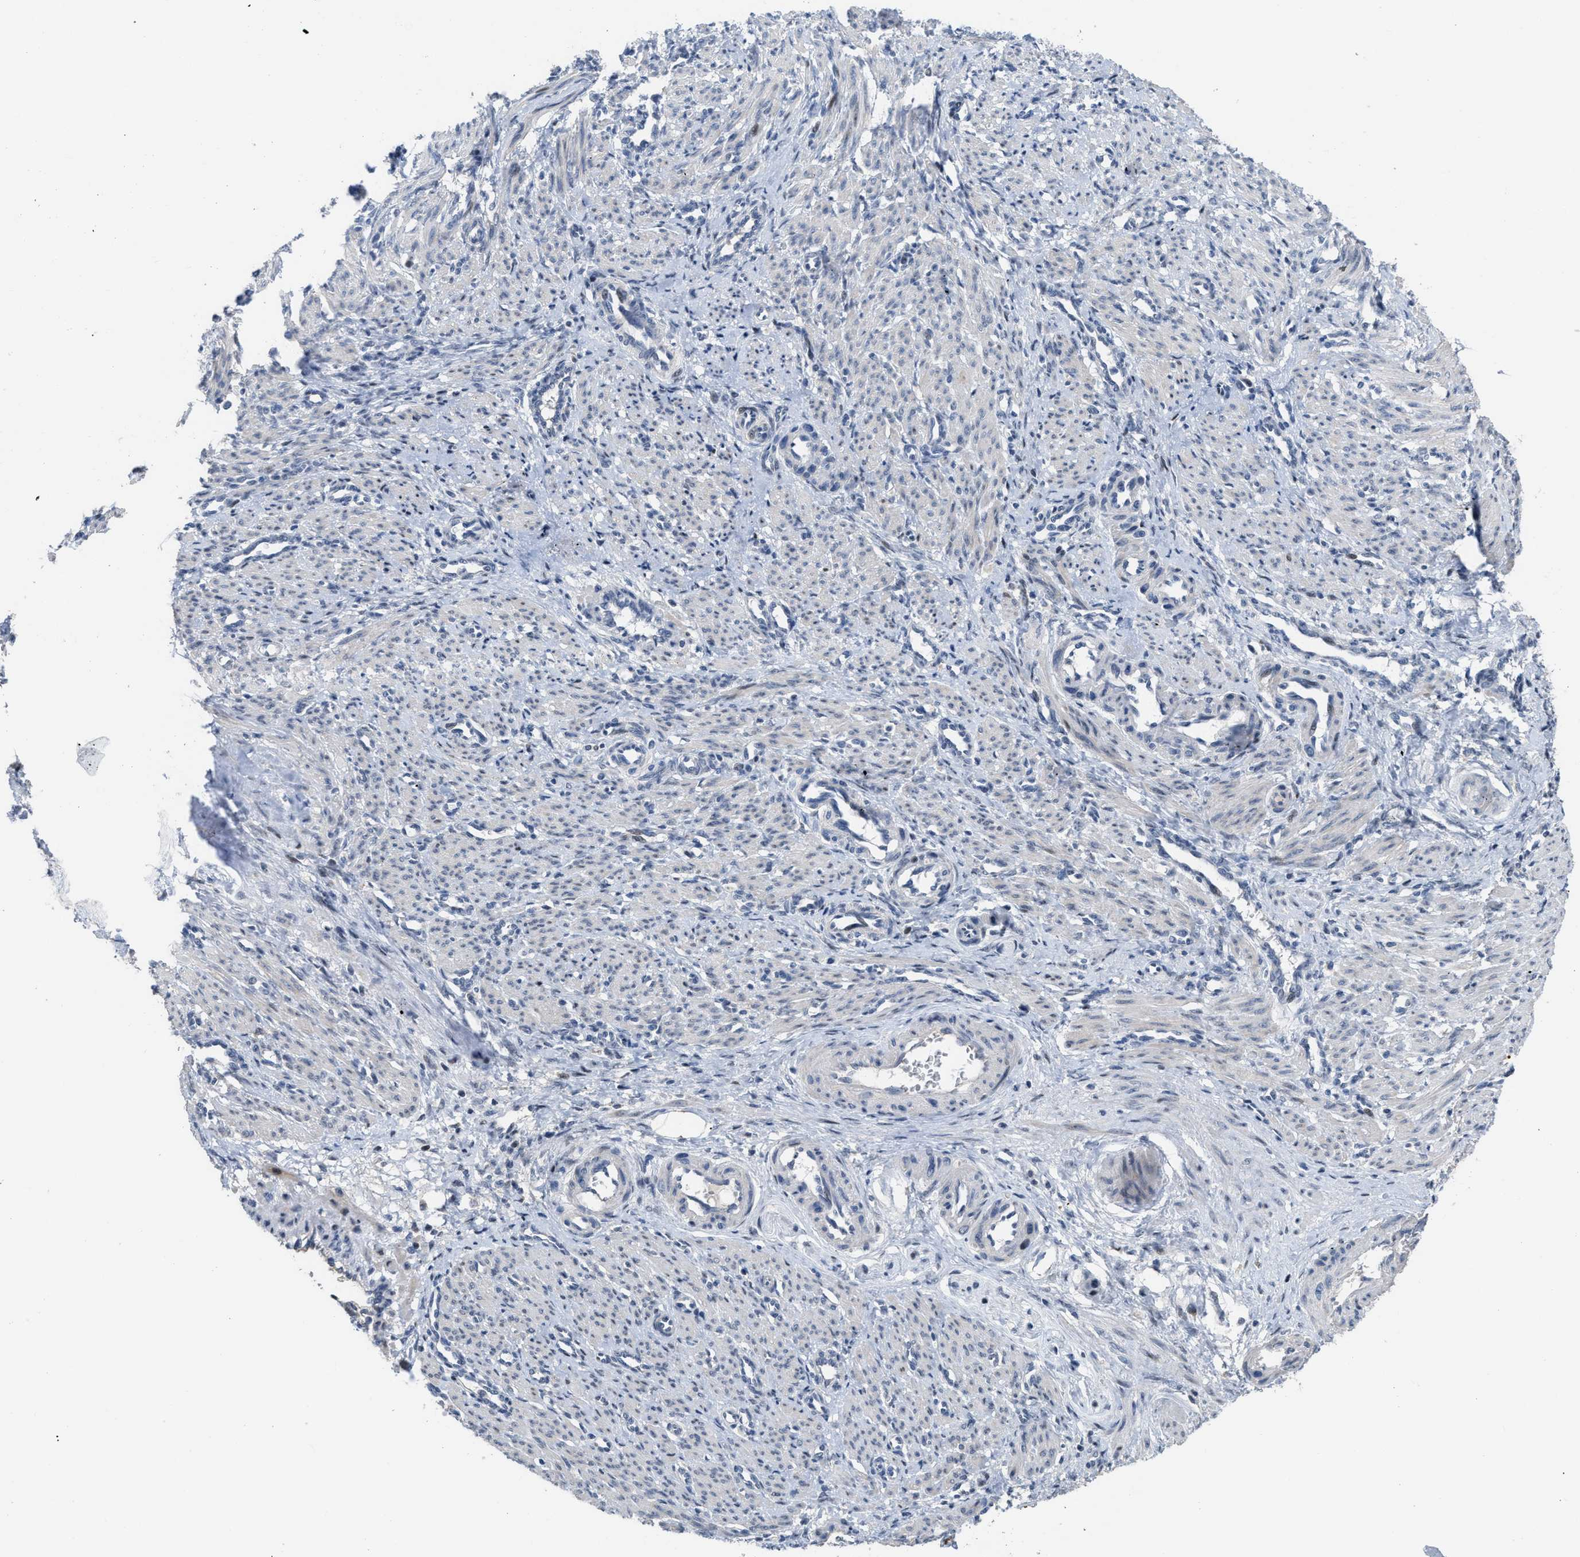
{"staining": {"intensity": "negative", "quantity": "none", "location": "none"}, "tissue": "smooth muscle", "cell_type": "Smooth muscle cells", "image_type": "normal", "snomed": [{"axis": "morphology", "description": "Normal tissue, NOS"}, {"axis": "topography", "description": "Endometrium"}], "caption": "A micrograph of human smooth muscle is negative for staining in smooth muscle cells. (DAB immunohistochemistry (IHC) with hematoxylin counter stain).", "gene": "SETDB1", "patient": {"sex": "female", "age": 33}}